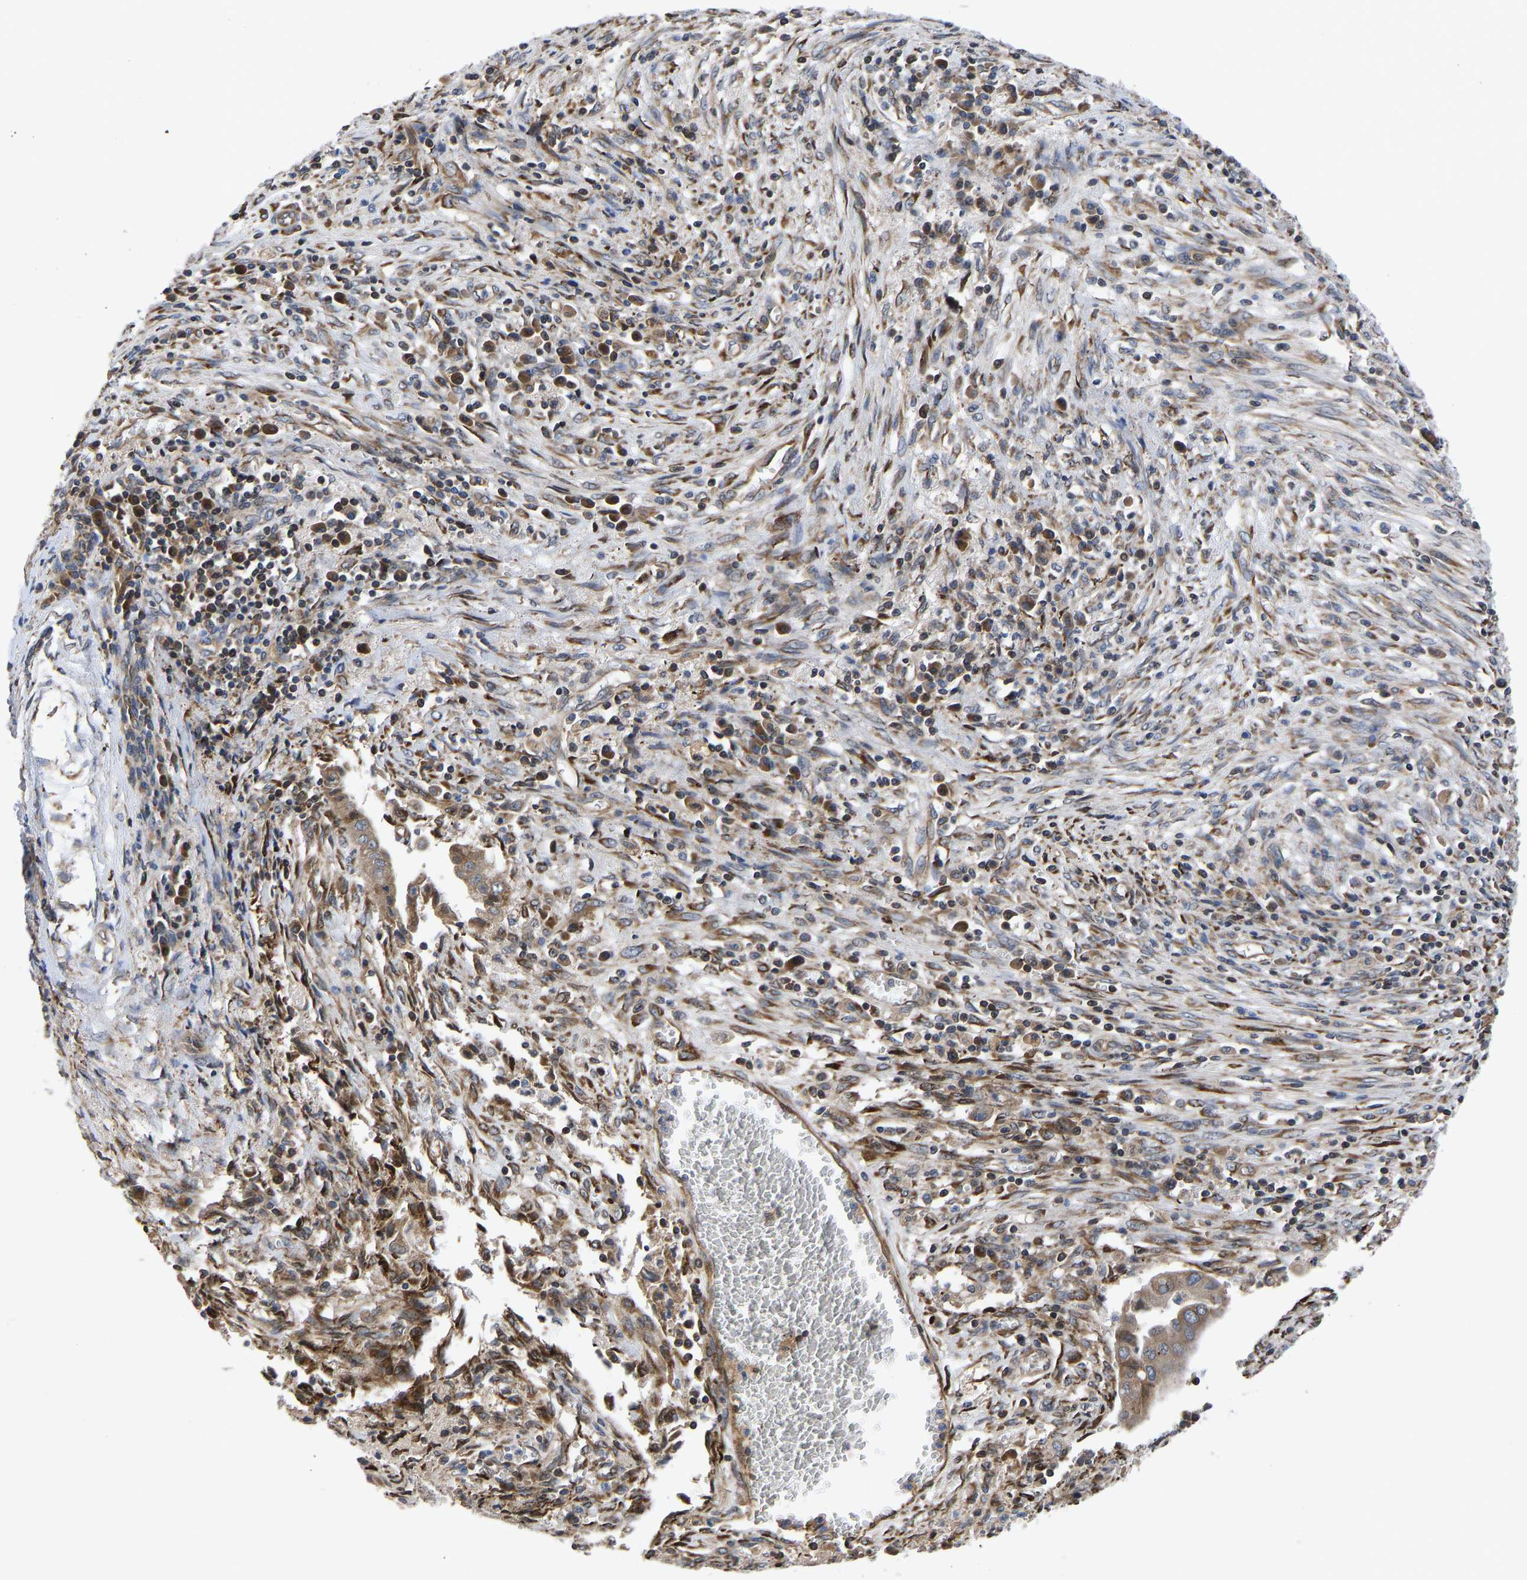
{"staining": {"intensity": "moderate", "quantity": ">75%", "location": "cytoplasmic/membranous"}, "tissue": "cervical cancer", "cell_type": "Tumor cells", "image_type": "cancer", "snomed": [{"axis": "morphology", "description": "Adenocarcinoma, NOS"}, {"axis": "topography", "description": "Cervix"}], "caption": "Protein expression analysis of human adenocarcinoma (cervical) reveals moderate cytoplasmic/membranous positivity in about >75% of tumor cells. The protein of interest is stained brown, and the nuclei are stained in blue (DAB IHC with brightfield microscopy, high magnification).", "gene": "FRRS1", "patient": {"sex": "female", "age": 44}}